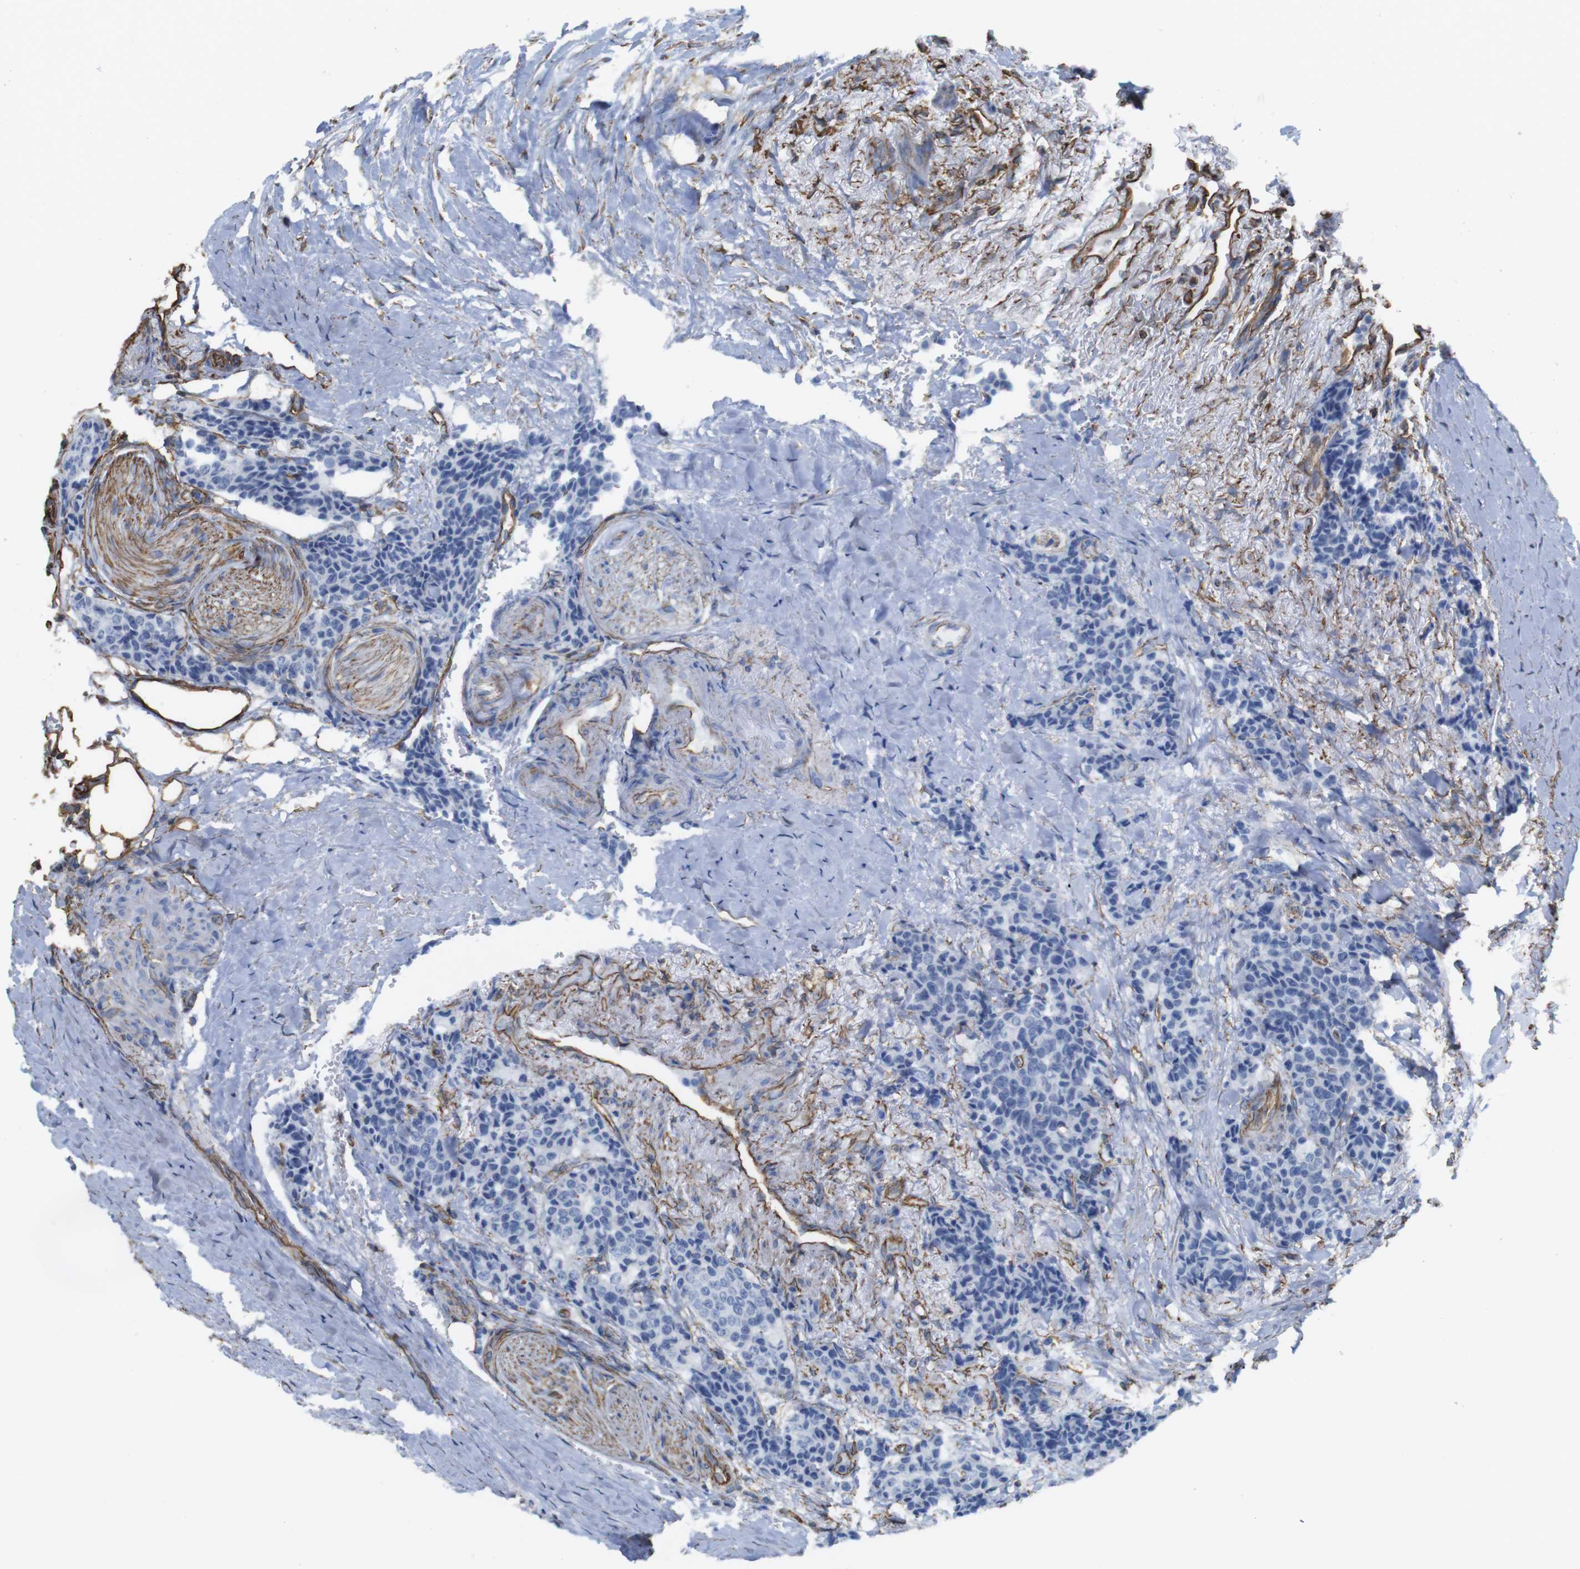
{"staining": {"intensity": "negative", "quantity": "none", "location": "none"}, "tissue": "carcinoid", "cell_type": "Tumor cells", "image_type": "cancer", "snomed": [{"axis": "morphology", "description": "Carcinoid, malignant, NOS"}, {"axis": "topography", "description": "Colon"}], "caption": "Immunohistochemistry photomicrograph of neoplastic tissue: human carcinoid stained with DAB (3,3'-diaminobenzidine) demonstrates no significant protein staining in tumor cells. Brightfield microscopy of IHC stained with DAB (3,3'-diaminobenzidine) (brown) and hematoxylin (blue), captured at high magnification.", "gene": "RALGPS1", "patient": {"sex": "female", "age": 61}}